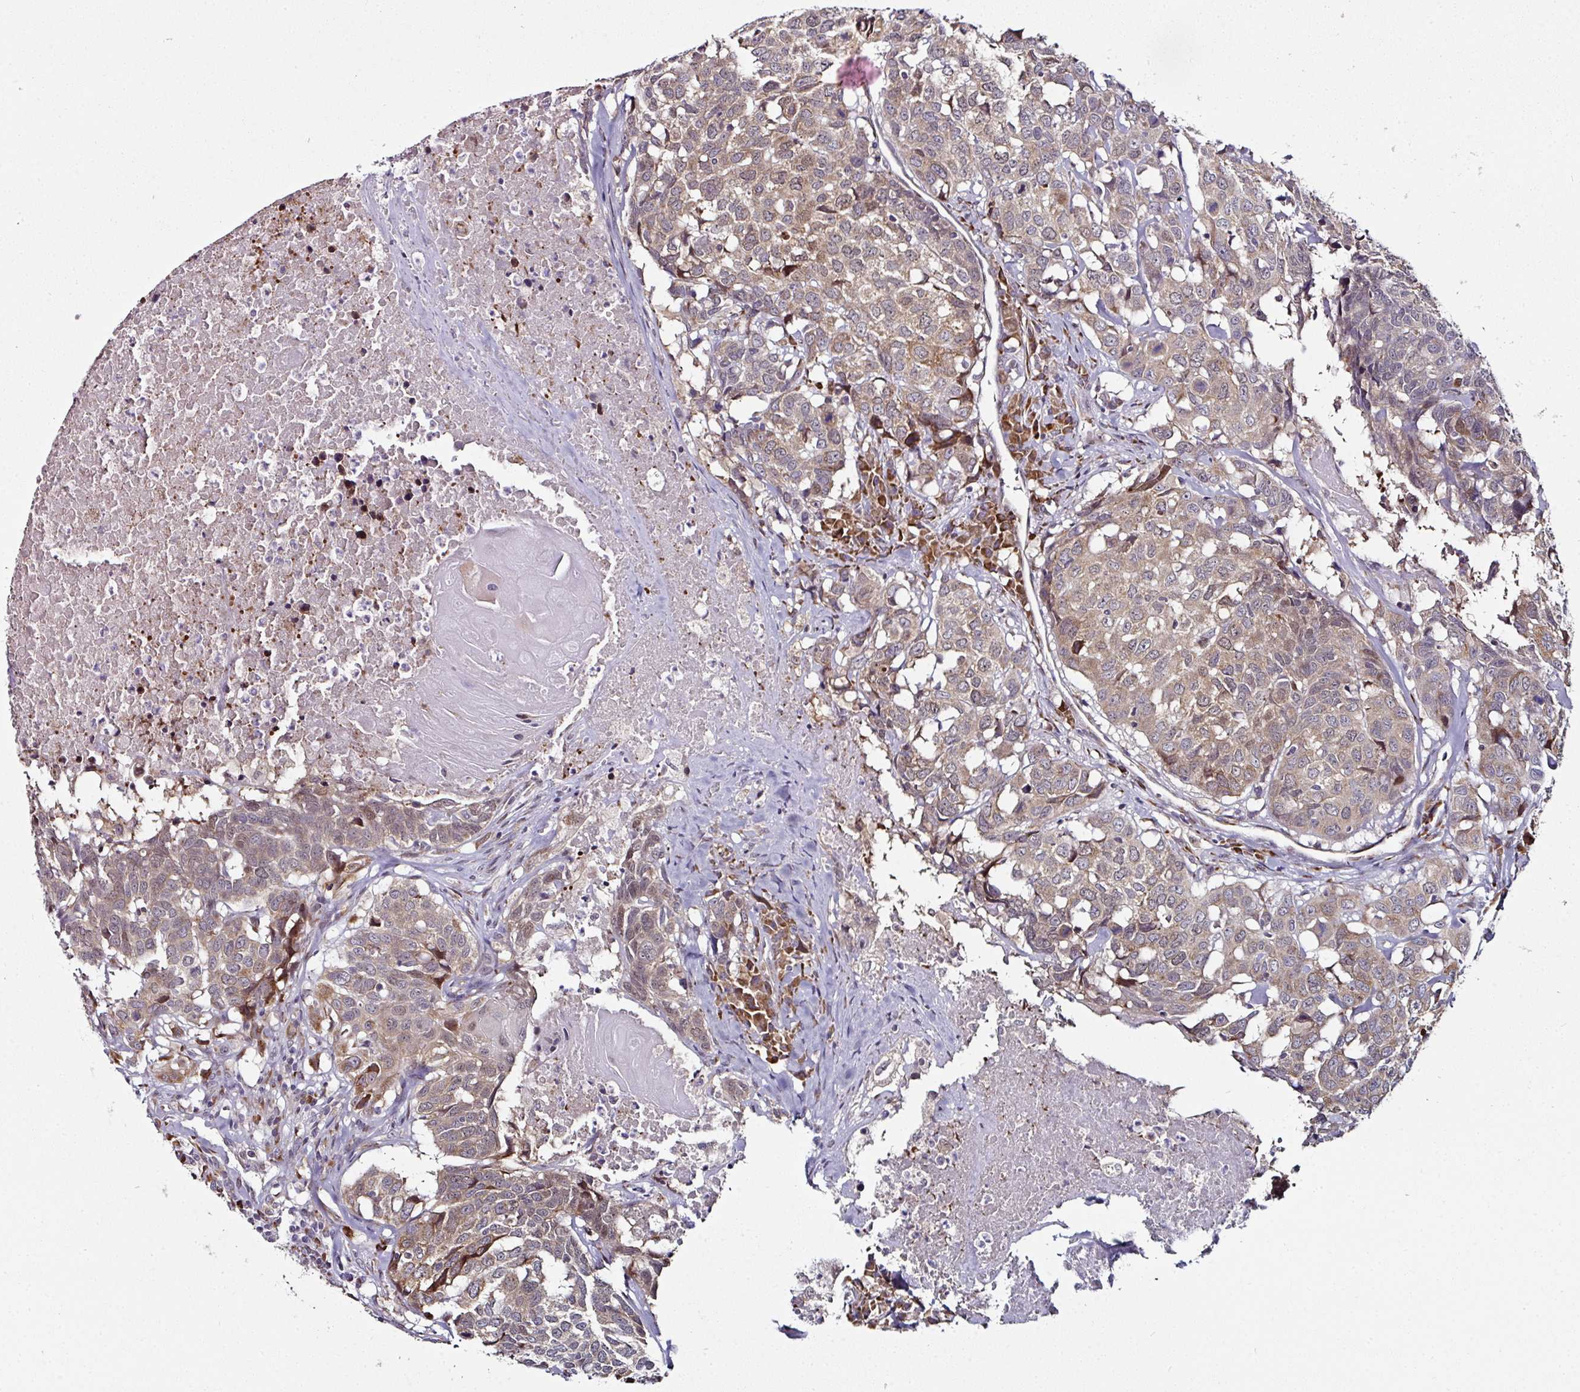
{"staining": {"intensity": "moderate", "quantity": ">75%", "location": "cytoplasmic/membranous"}, "tissue": "head and neck cancer", "cell_type": "Tumor cells", "image_type": "cancer", "snomed": [{"axis": "morphology", "description": "Squamous cell carcinoma, NOS"}, {"axis": "topography", "description": "Head-Neck"}], "caption": "Immunohistochemical staining of human head and neck cancer (squamous cell carcinoma) displays medium levels of moderate cytoplasmic/membranous staining in about >75% of tumor cells.", "gene": "APOLD1", "patient": {"sex": "male", "age": 66}}